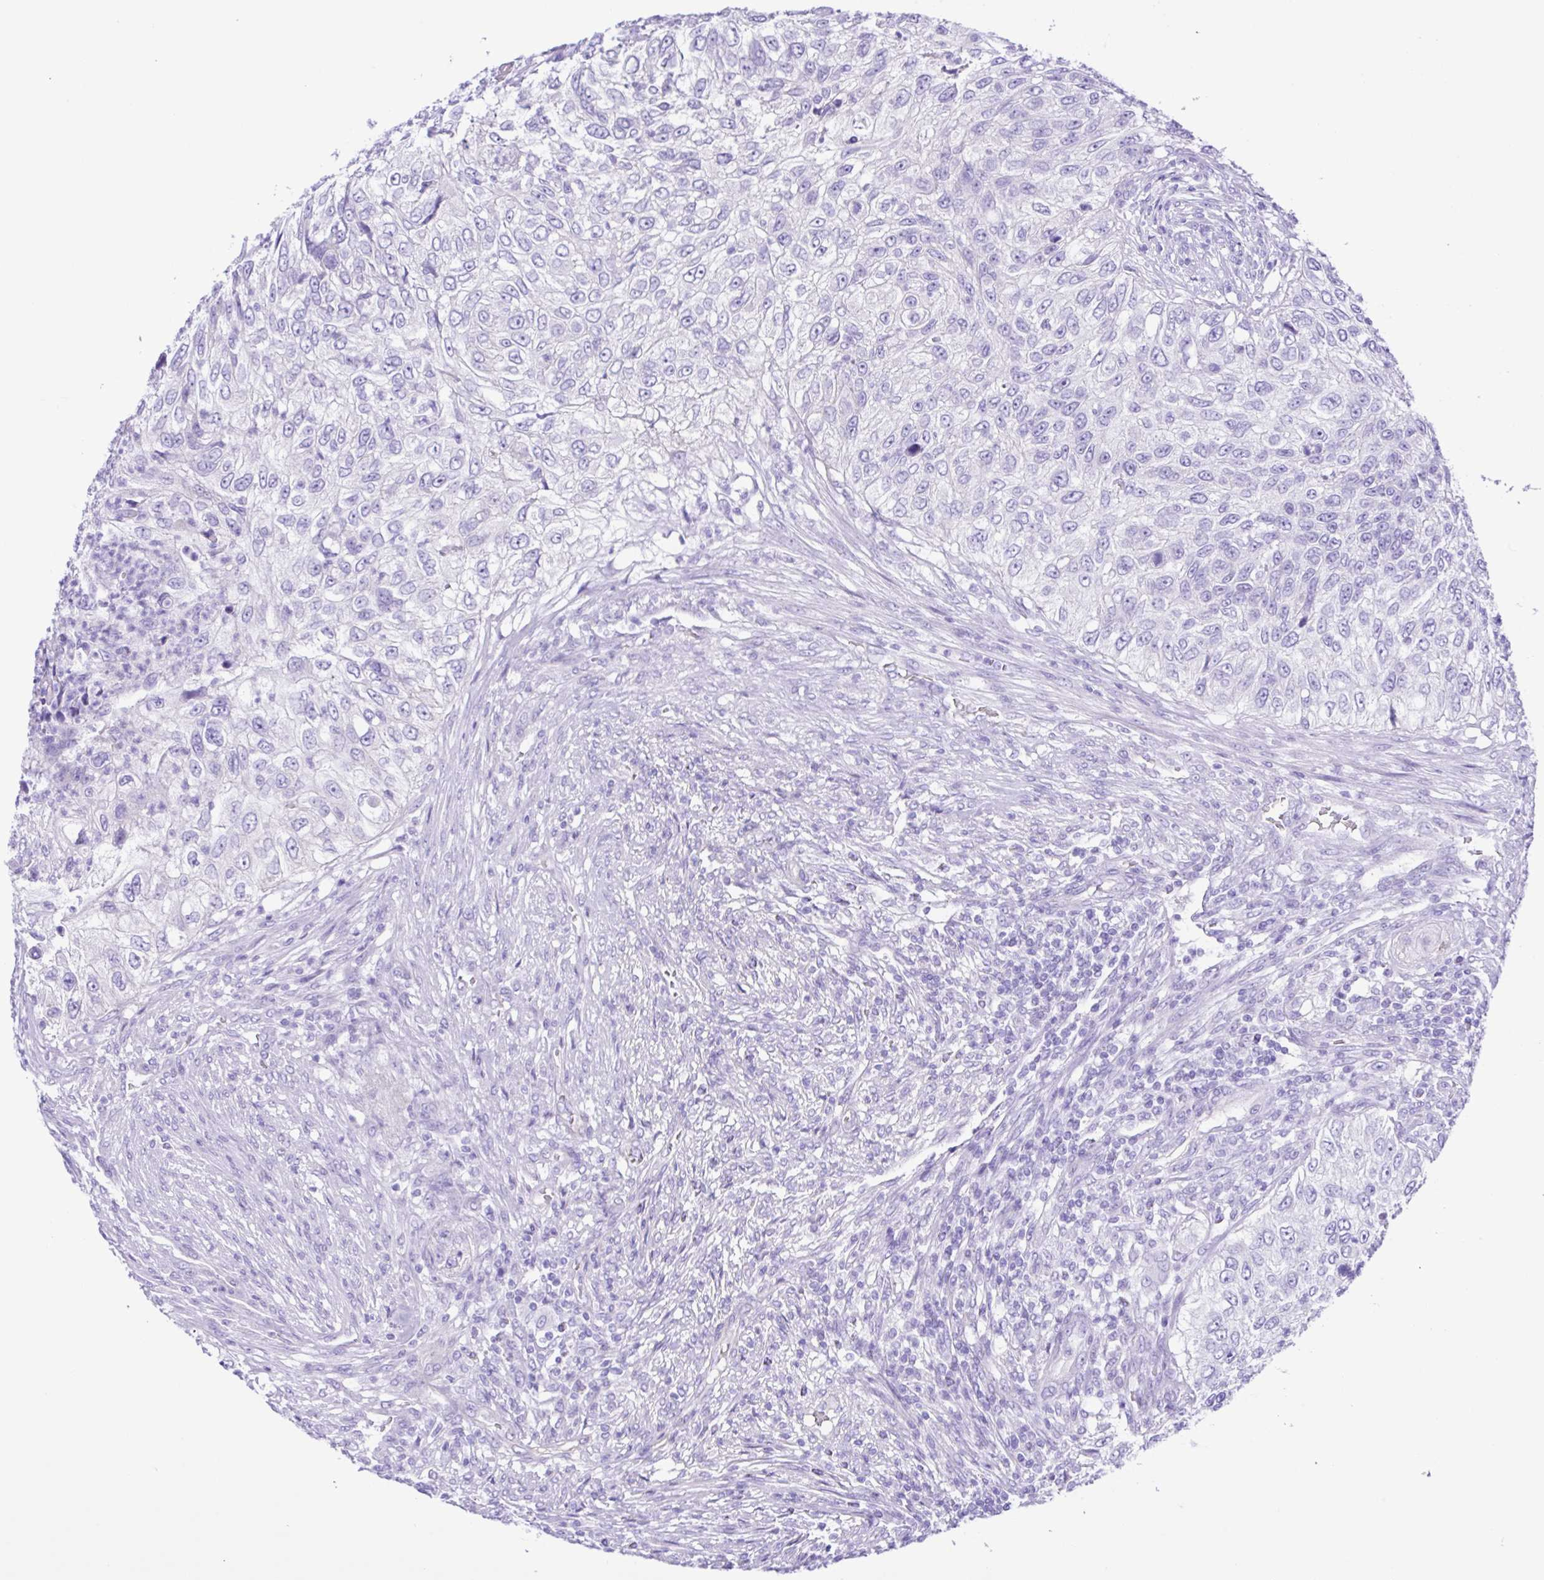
{"staining": {"intensity": "negative", "quantity": "none", "location": "none"}, "tissue": "urothelial cancer", "cell_type": "Tumor cells", "image_type": "cancer", "snomed": [{"axis": "morphology", "description": "Urothelial carcinoma, High grade"}, {"axis": "topography", "description": "Urinary bladder"}], "caption": "Tumor cells show no significant protein expression in high-grade urothelial carcinoma. The staining was performed using DAB to visualize the protein expression in brown, while the nuclei were stained in blue with hematoxylin (Magnification: 20x).", "gene": "CYP11A1", "patient": {"sex": "female", "age": 60}}